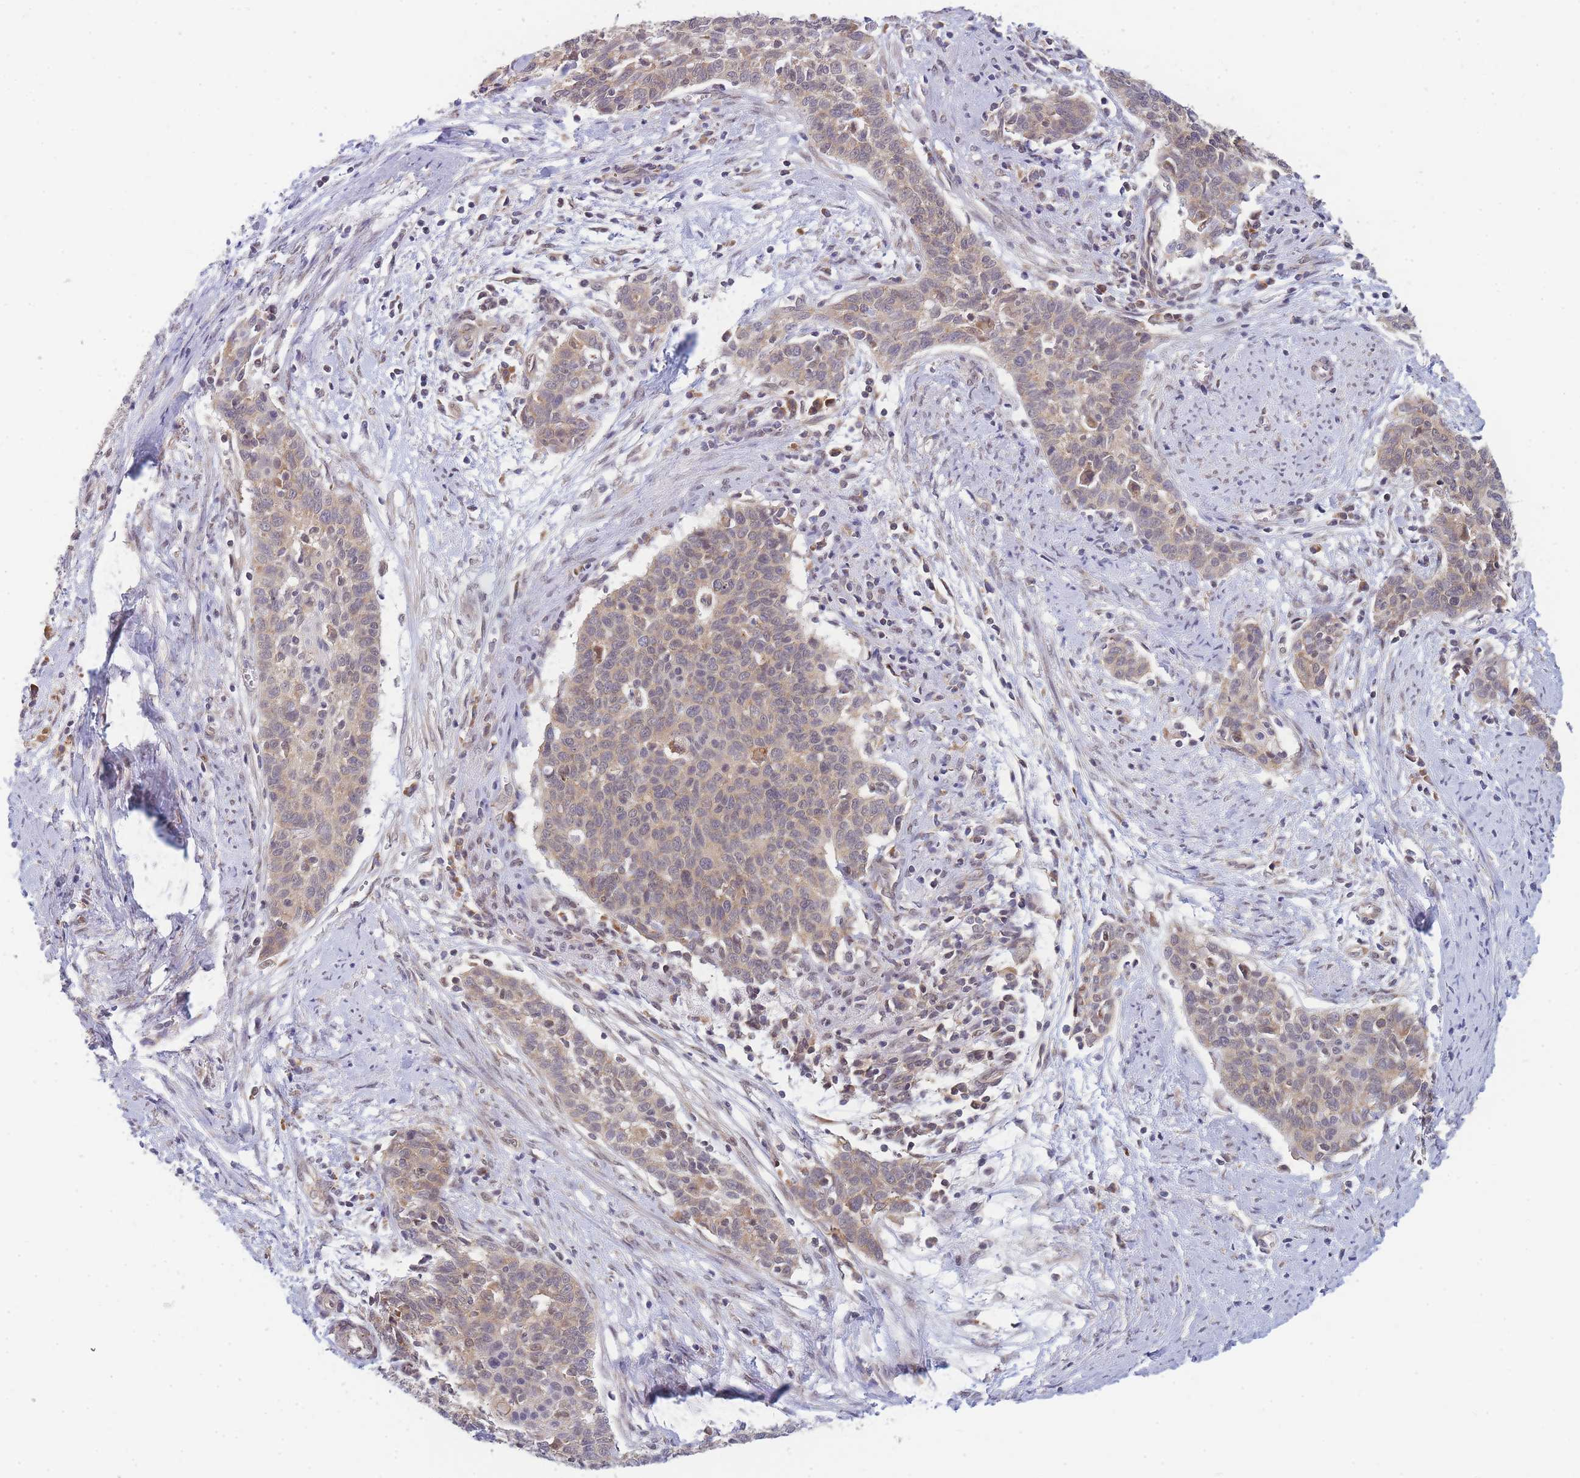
{"staining": {"intensity": "weak", "quantity": "25%-75%", "location": "cytoplasmic/membranous"}, "tissue": "cervical cancer", "cell_type": "Tumor cells", "image_type": "cancer", "snomed": [{"axis": "morphology", "description": "Squamous cell carcinoma, NOS"}, {"axis": "topography", "description": "Cervix"}], "caption": "Squamous cell carcinoma (cervical) stained with immunohistochemistry (IHC) reveals weak cytoplasmic/membranous positivity in about 25%-75% of tumor cells.", "gene": "MRPL23", "patient": {"sex": "female", "age": 39}}